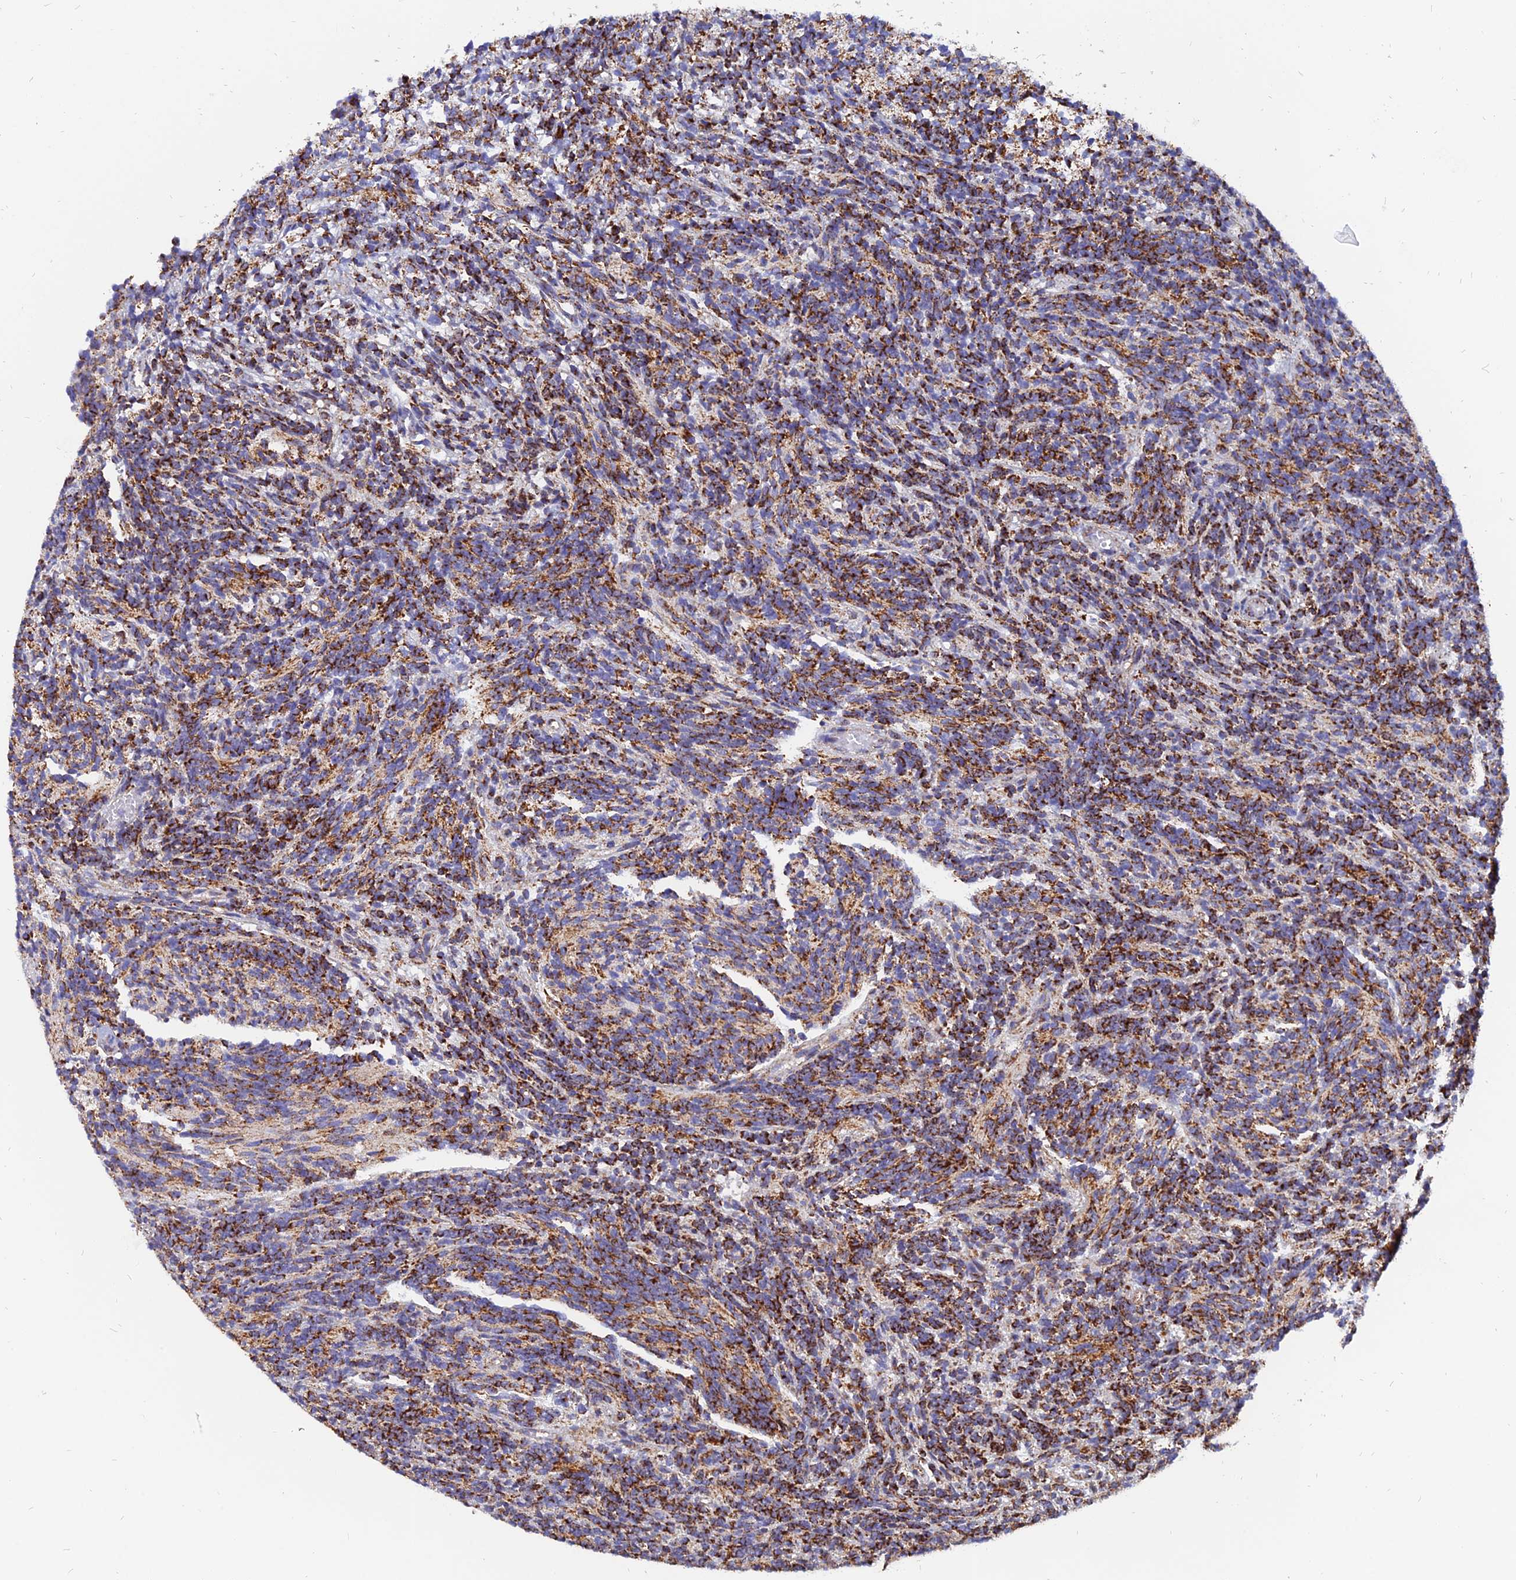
{"staining": {"intensity": "strong", "quantity": ">75%", "location": "cytoplasmic/membranous"}, "tissue": "glioma", "cell_type": "Tumor cells", "image_type": "cancer", "snomed": [{"axis": "morphology", "description": "Glioma, malignant, Low grade"}, {"axis": "topography", "description": "Brain"}], "caption": "Strong cytoplasmic/membranous positivity for a protein is appreciated in approximately >75% of tumor cells of low-grade glioma (malignant) using immunohistochemistry (IHC).", "gene": "NDUFB6", "patient": {"sex": "female", "age": 1}}